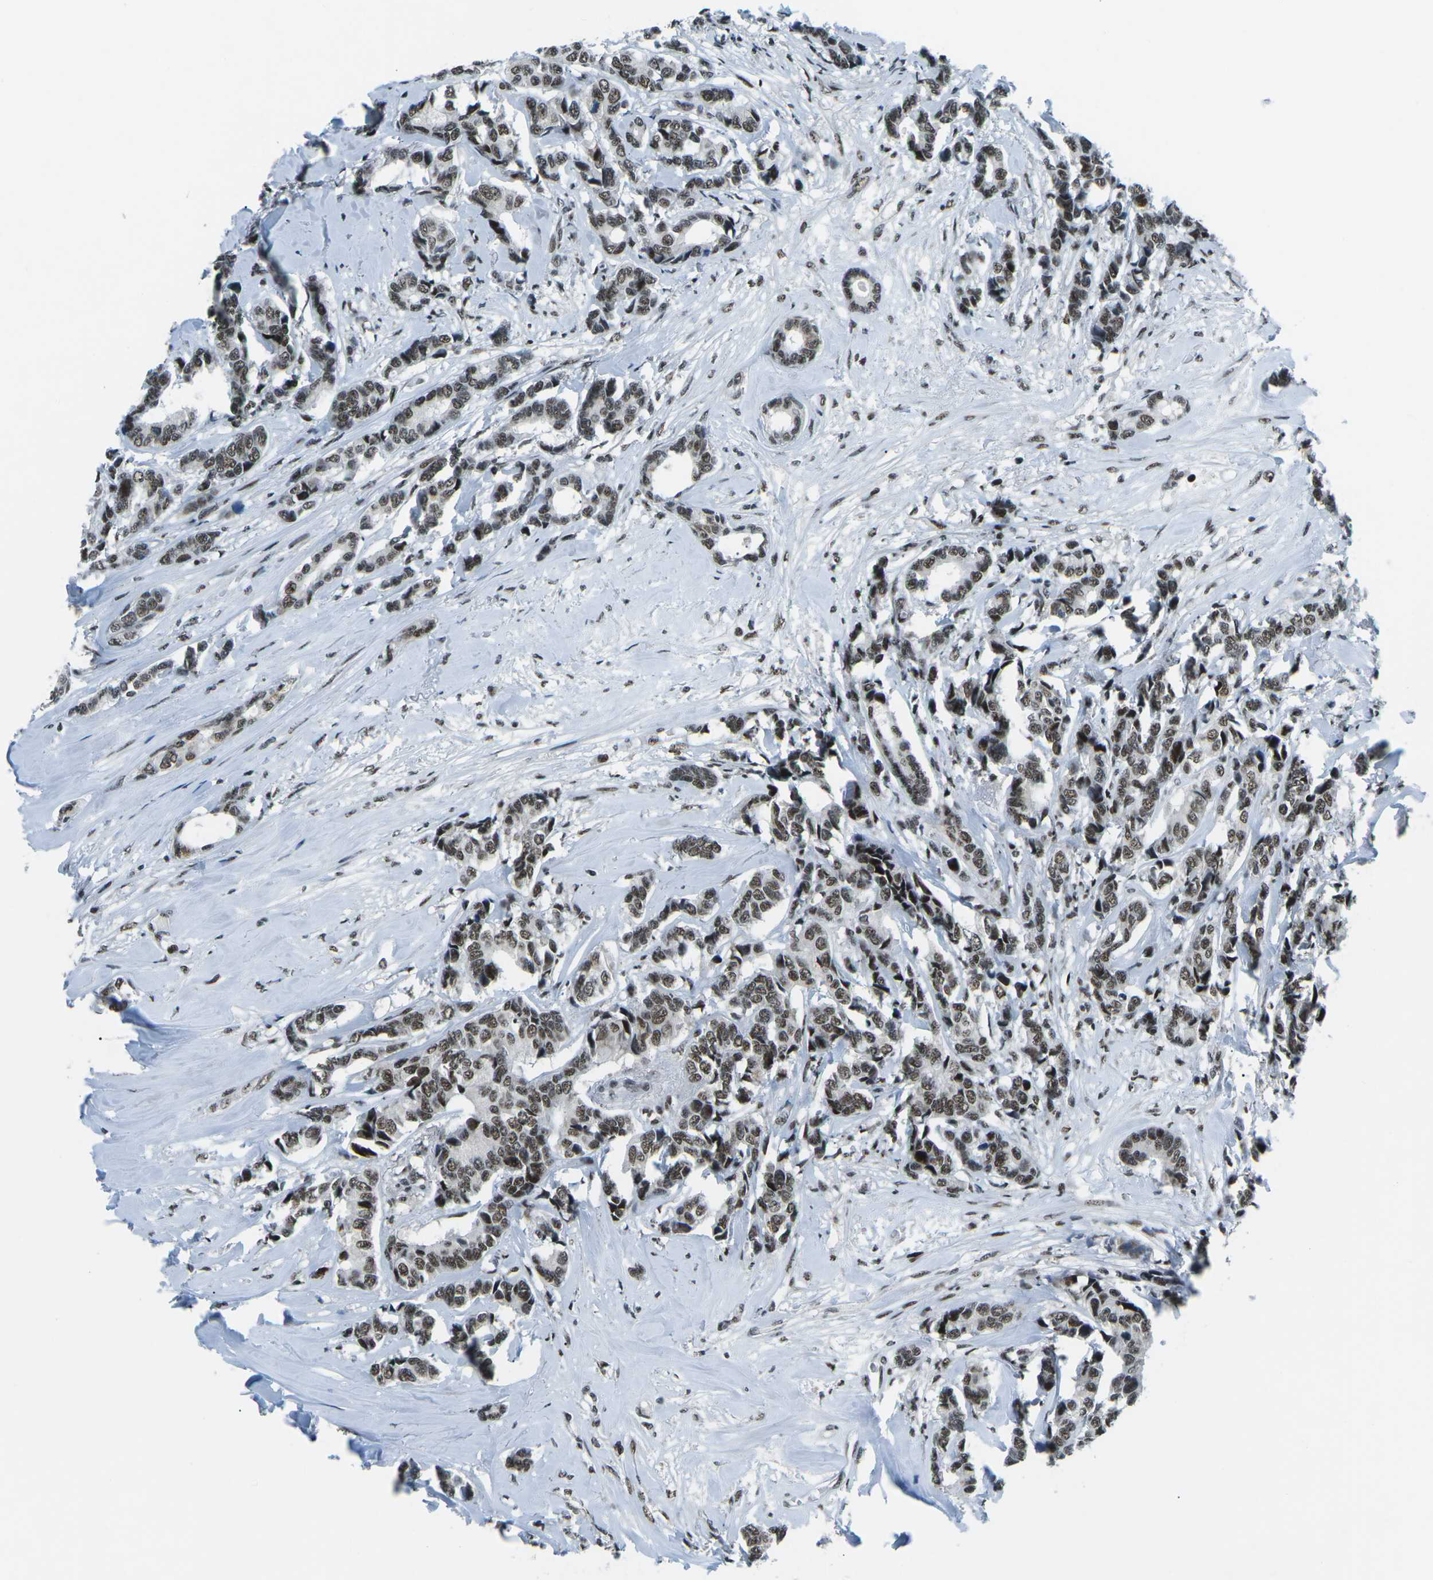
{"staining": {"intensity": "moderate", "quantity": ">75%", "location": "nuclear"}, "tissue": "breast cancer", "cell_type": "Tumor cells", "image_type": "cancer", "snomed": [{"axis": "morphology", "description": "Duct carcinoma"}, {"axis": "topography", "description": "Breast"}], "caption": "There is medium levels of moderate nuclear positivity in tumor cells of breast cancer, as demonstrated by immunohistochemical staining (brown color).", "gene": "RBL2", "patient": {"sex": "female", "age": 87}}